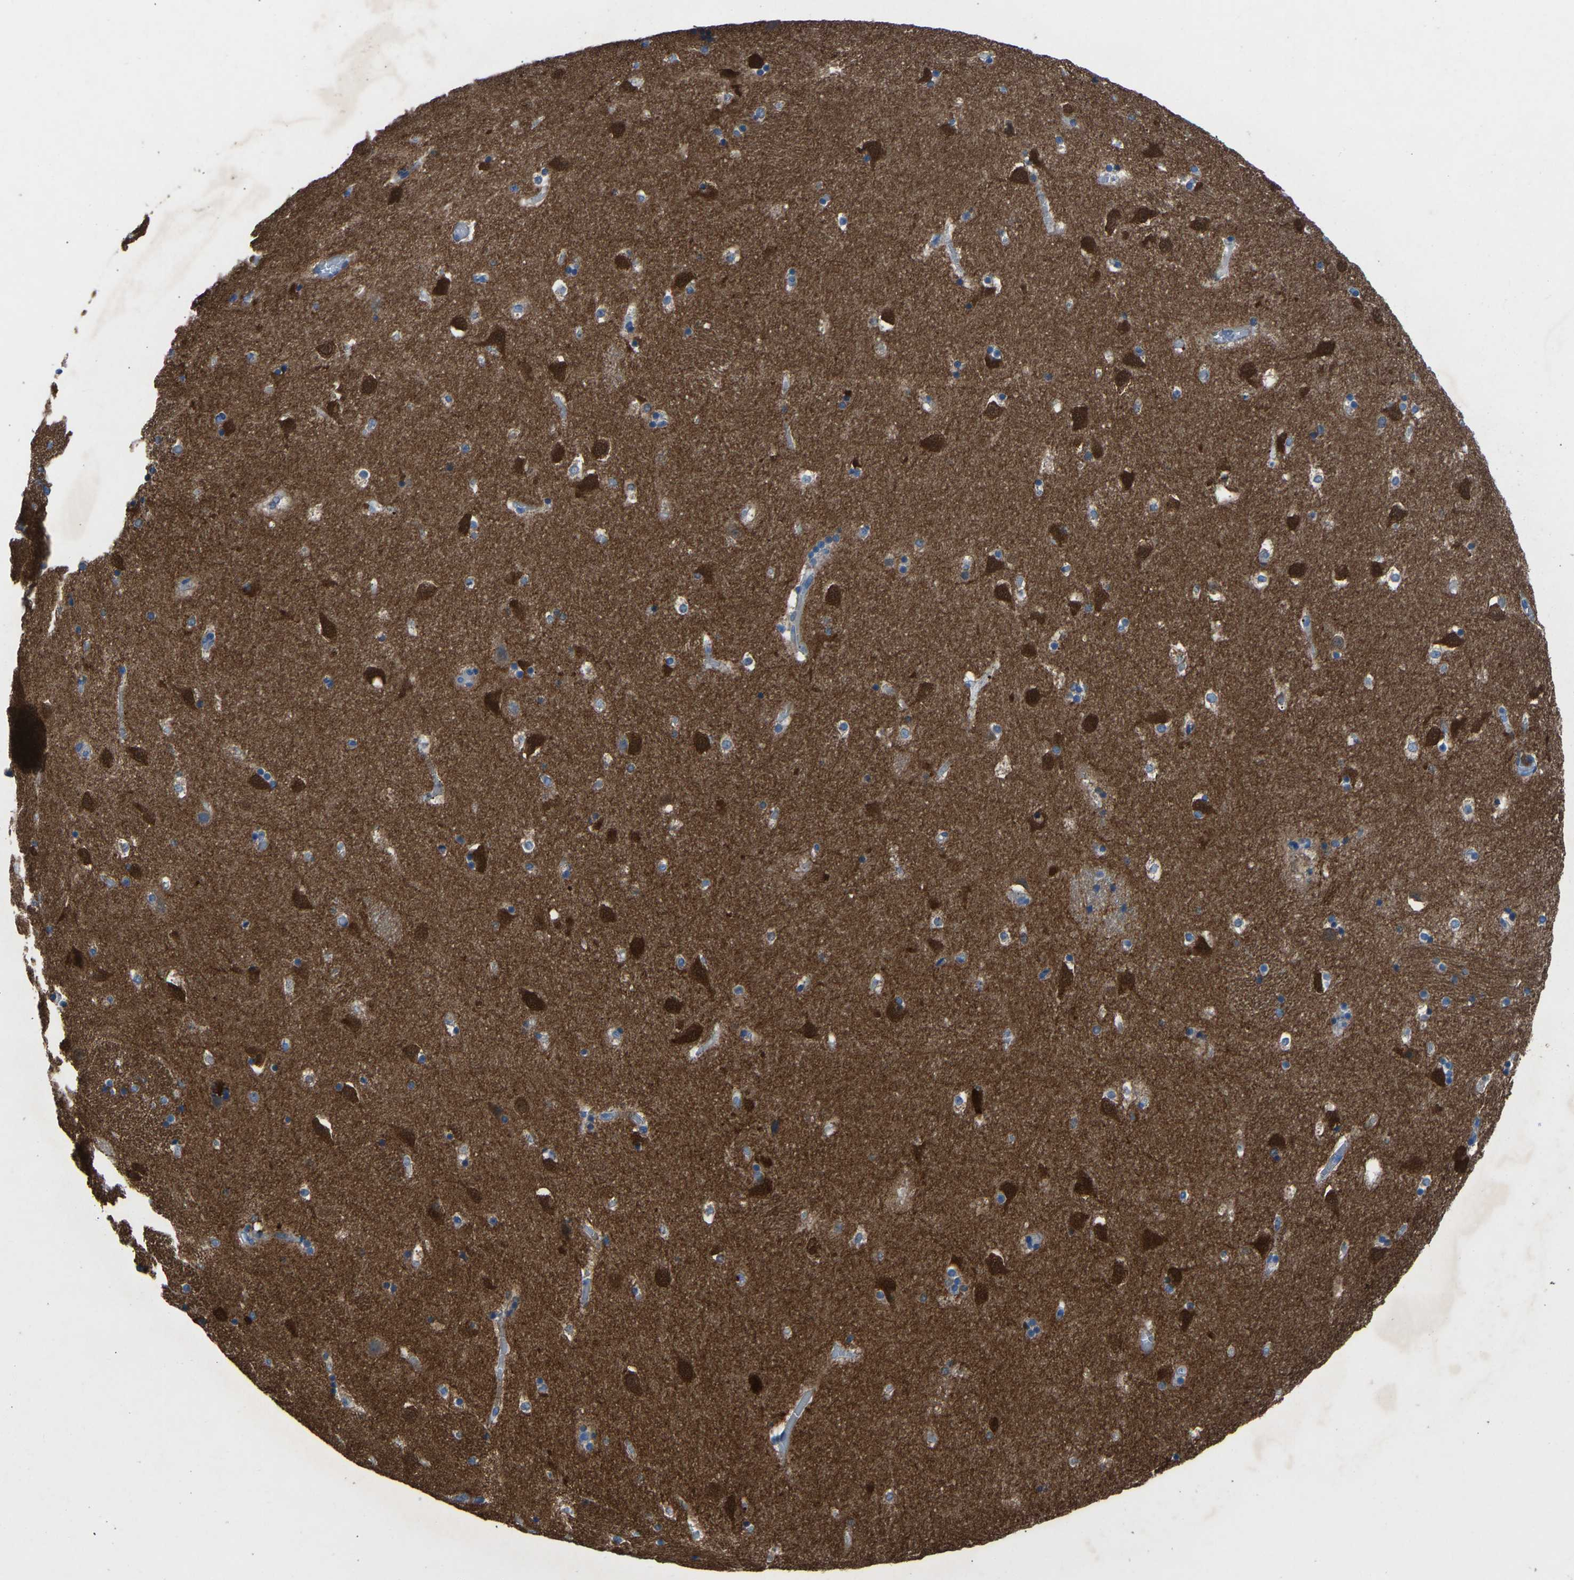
{"staining": {"intensity": "weak", "quantity": "25%-75%", "location": "cytoplasmic/membranous"}, "tissue": "caudate", "cell_type": "Glial cells", "image_type": "normal", "snomed": [{"axis": "morphology", "description": "Normal tissue, NOS"}, {"axis": "topography", "description": "Lateral ventricle wall"}], "caption": "Protein analysis of unremarkable caudate reveals weak cytoplasmic/membranous positivity in about 25%-75% of glial cells. (Stains: DAB in brown, nuclei in blue, Microscopy: brightfield microscopy at high magnification).", "gene": "GRK6", "patient": {"sex": "male", "age": 45}}